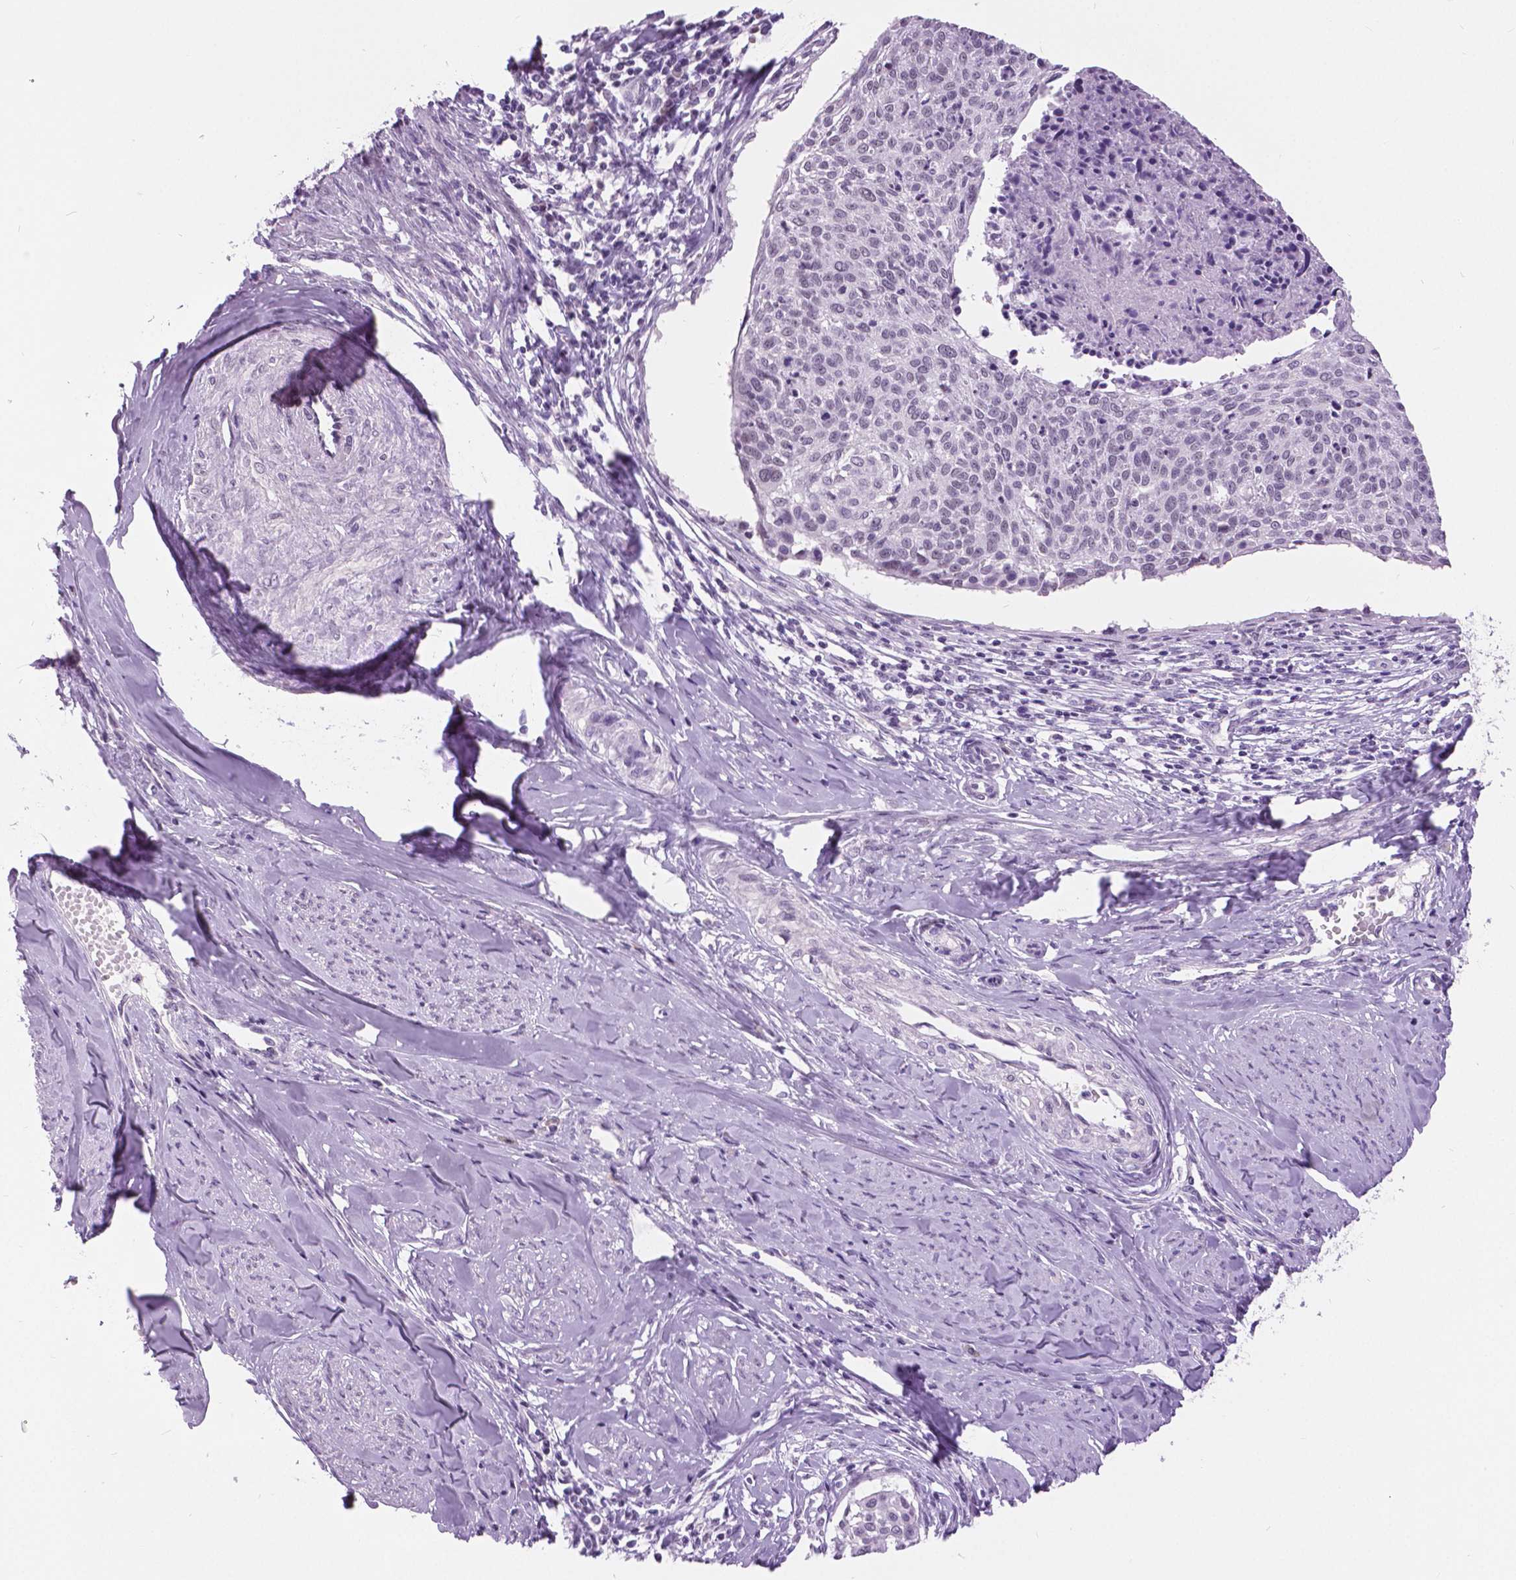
{"staining": {"intensity": "negative", "quantity": "none", "location": "none"}, "tissue": "cervical cancer", "cell_type": "Tumor cells", "image_type": "cancer", "snomed": [{"axis": "morphology", "description": "Squamous cell carcinoma, NOS"}, {"axis": "topography", "description": "Cervix"}], "caption": "Immunohistochemistry micrograph of neoplastic tissue: cervical cancer (squamous cell carcinoma) stained with DAB (3,3'-diaminobenzidine) displays no significant protein staining in tumor cells.", "gene": "MYOM1", "patient": {"sex": "female", "age": 49}}